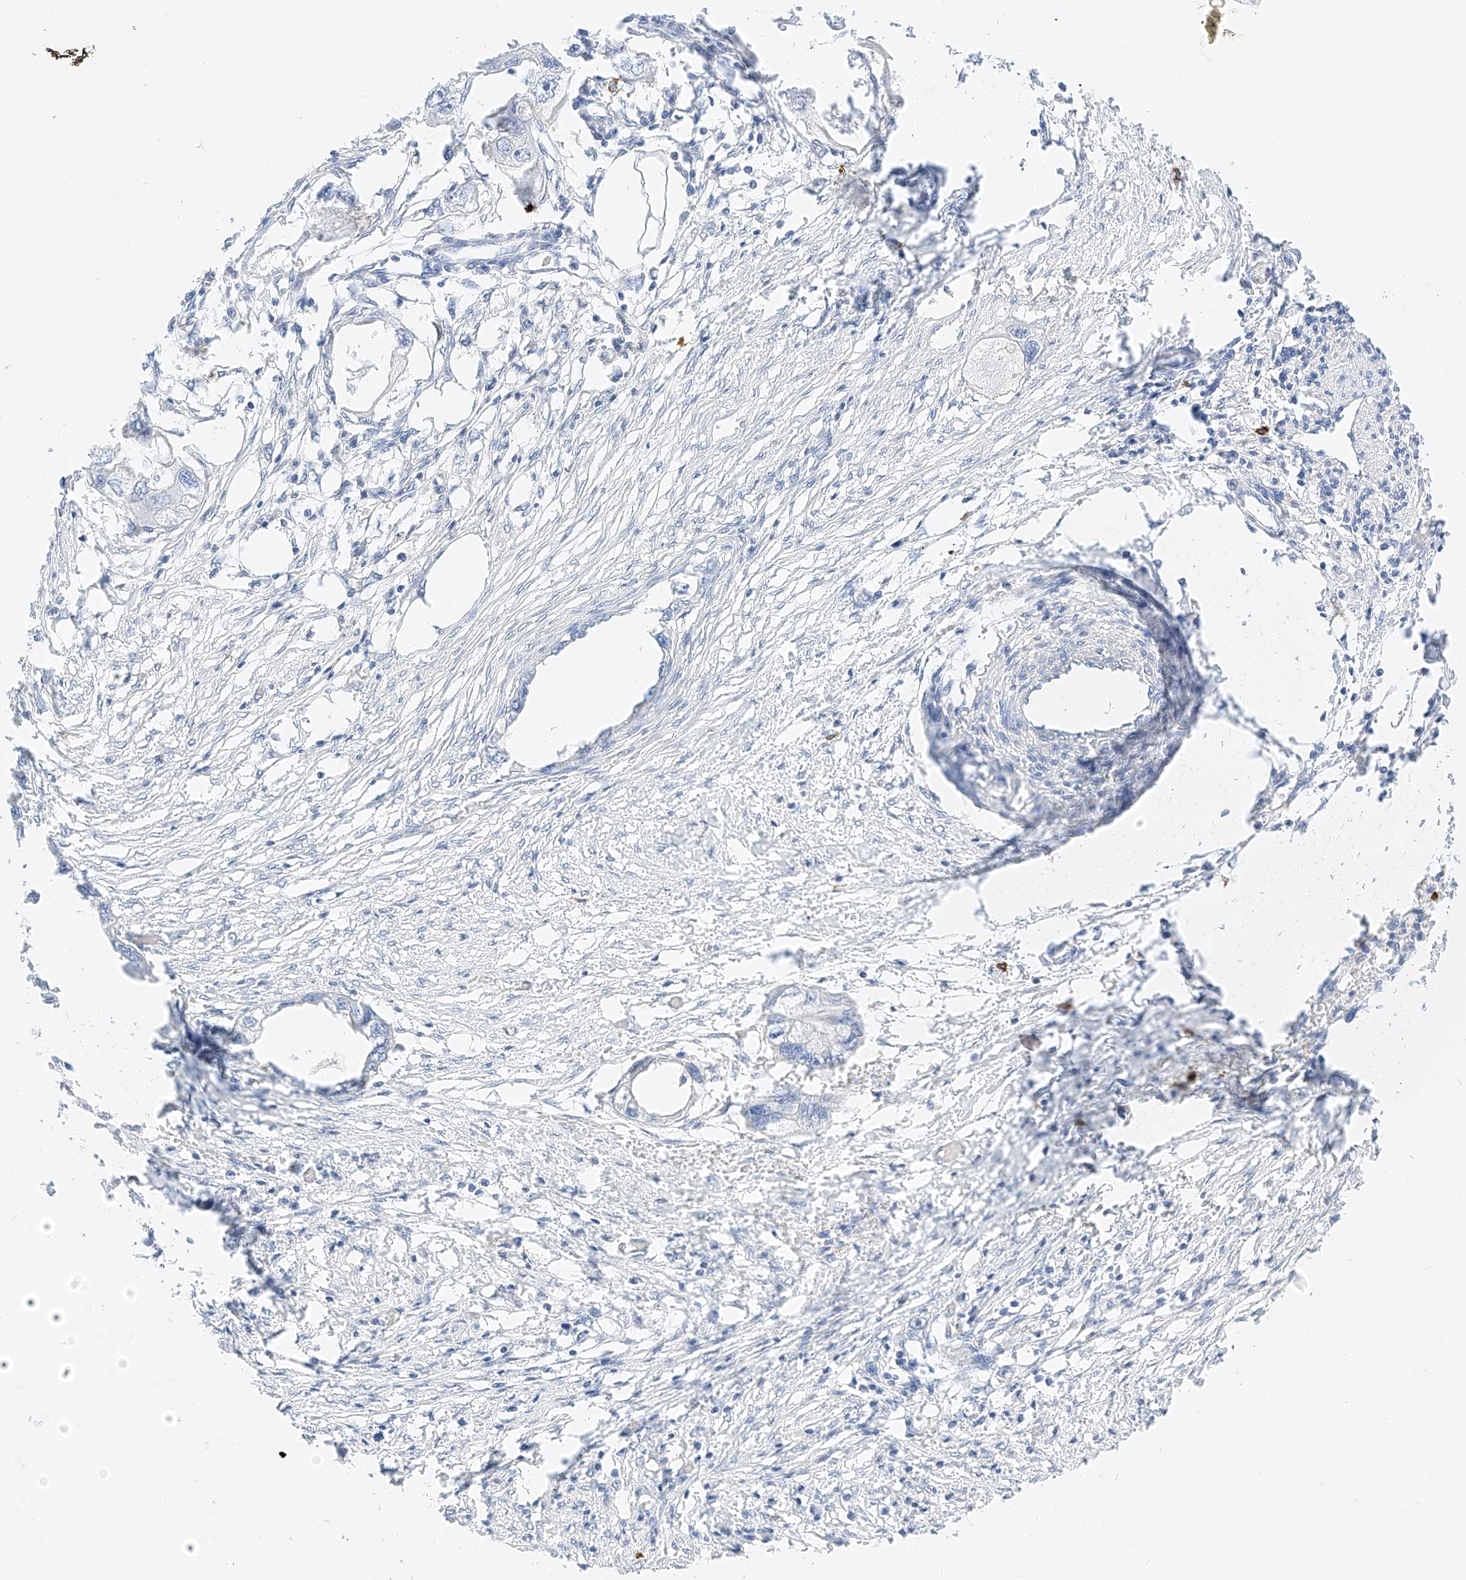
{"staining": {"intensity": "negative", "quantity": "none", "location": "none"}, "tissue": "endometrial cancer", "cell_type": "Tumor cells", "image_type": "cancer", "snomed": [{"axis": "morphology", "description": "Adenocarcinoma, NOS"}, {"axis": "morphology", "description": "Adenocarcinoma, metastatic, NOS"}, {"axis": "topography", "description": "Adipose tissue"}, {"axis": "topography", "description": "Endometrium"}], "caption": "Tumor cells show no significant protein positivity in endometrial cancer (metastatic adenocarcinoma).", "gene": "CDCP2", "patient": {"sex": "female", "age": 67}}